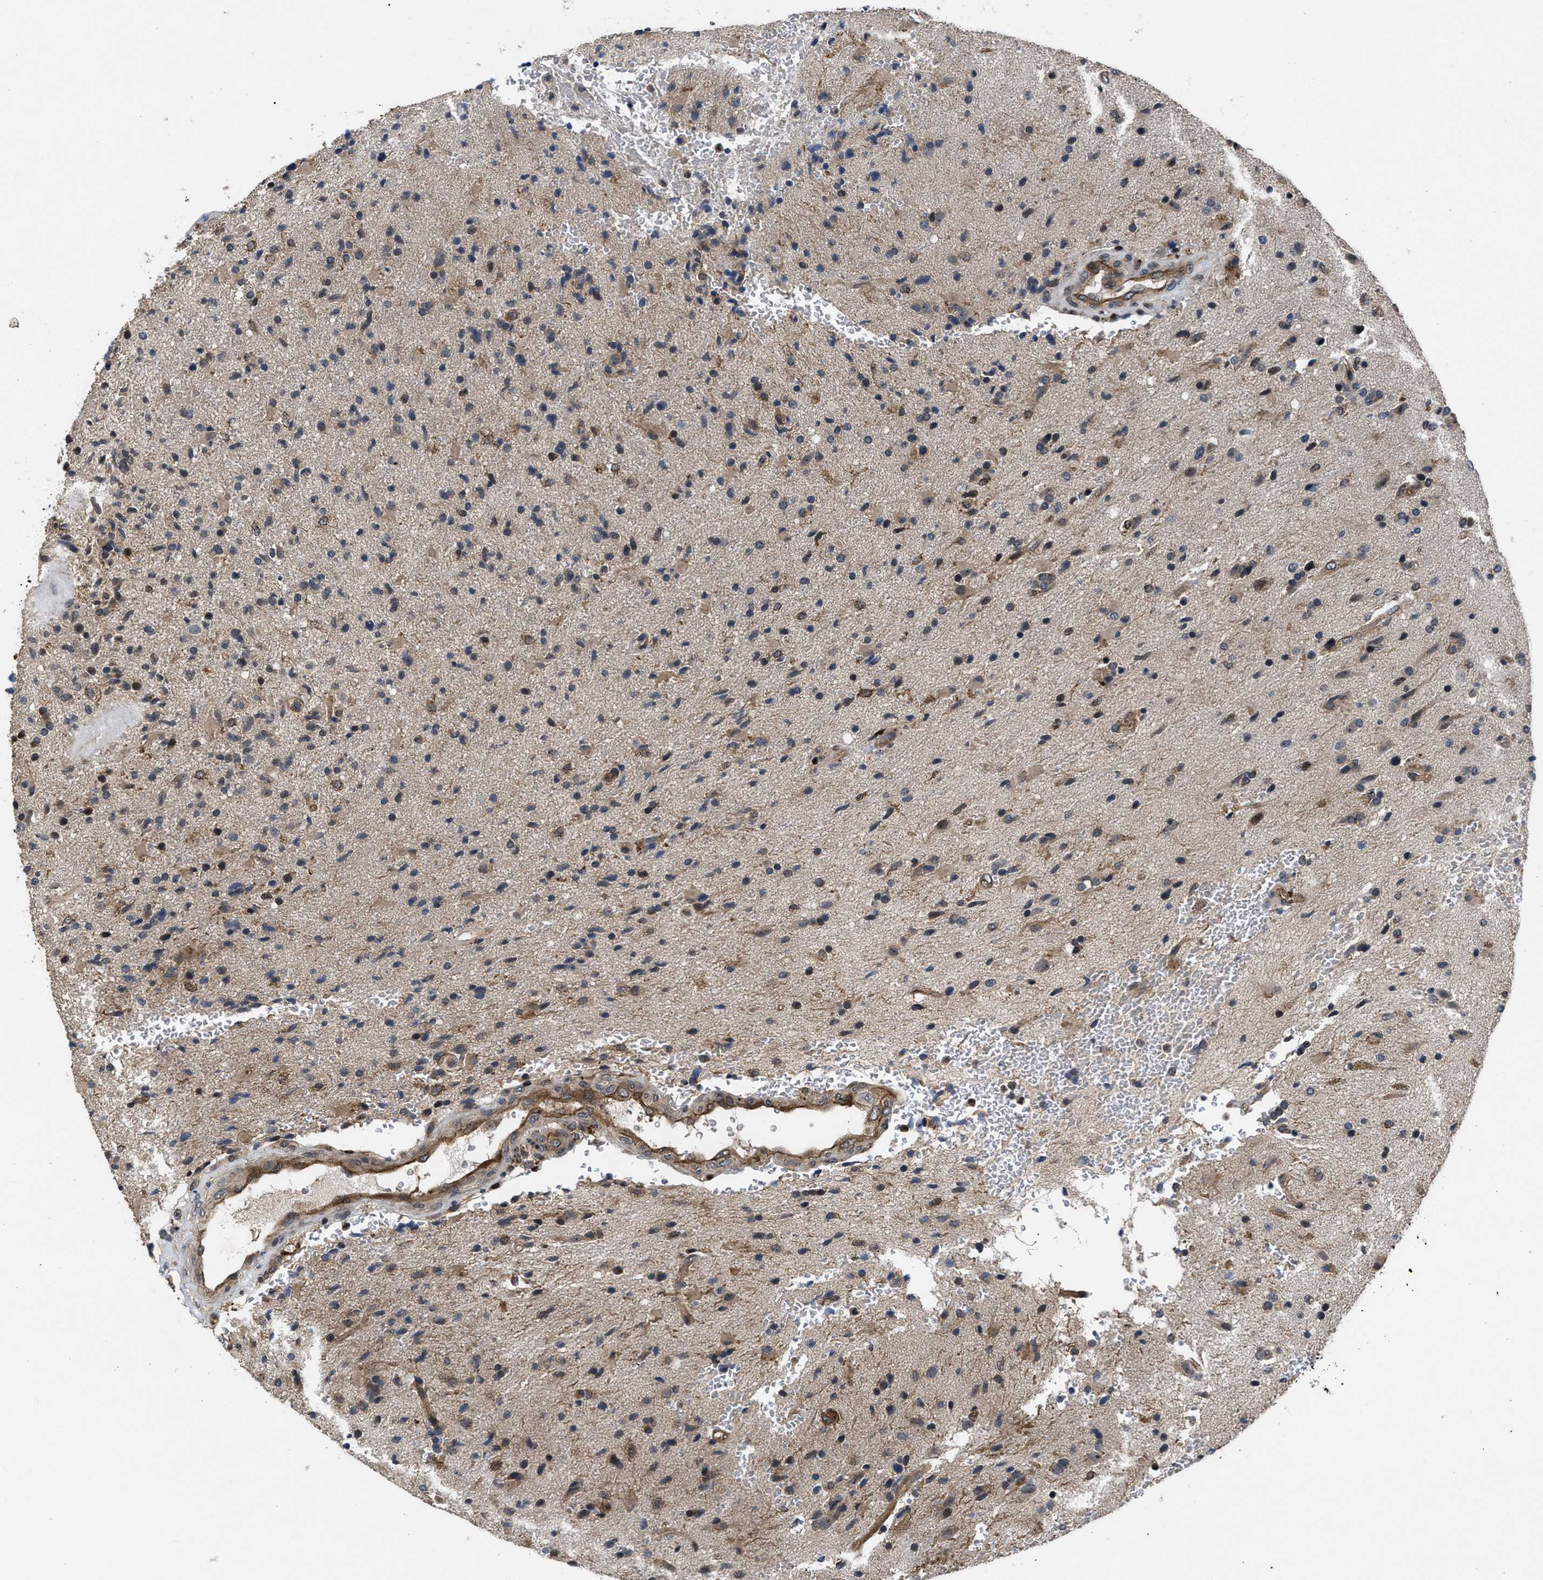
{"staining": {"intensity": "weak", "quantity": "25%-75%", "location": "cytoplasmic/membranous"}, "tissue": "glioma", "cell_type": "Tumor cells", "image_type": "cancer", "snomed": [{"axis": "morphology", "description": "Glioma, malignant, High grade"}, {"axis": "topography", "description": "Brain"}], "caption": "Malignant glioma (high-grade) stained with a brown dye demonstrates weak cytoplasmic/membranous positive positivity in about 25%-75% of tumor cells.", "gene": "DNAJC14", "patient": {"sex": "male", "age": 72}}